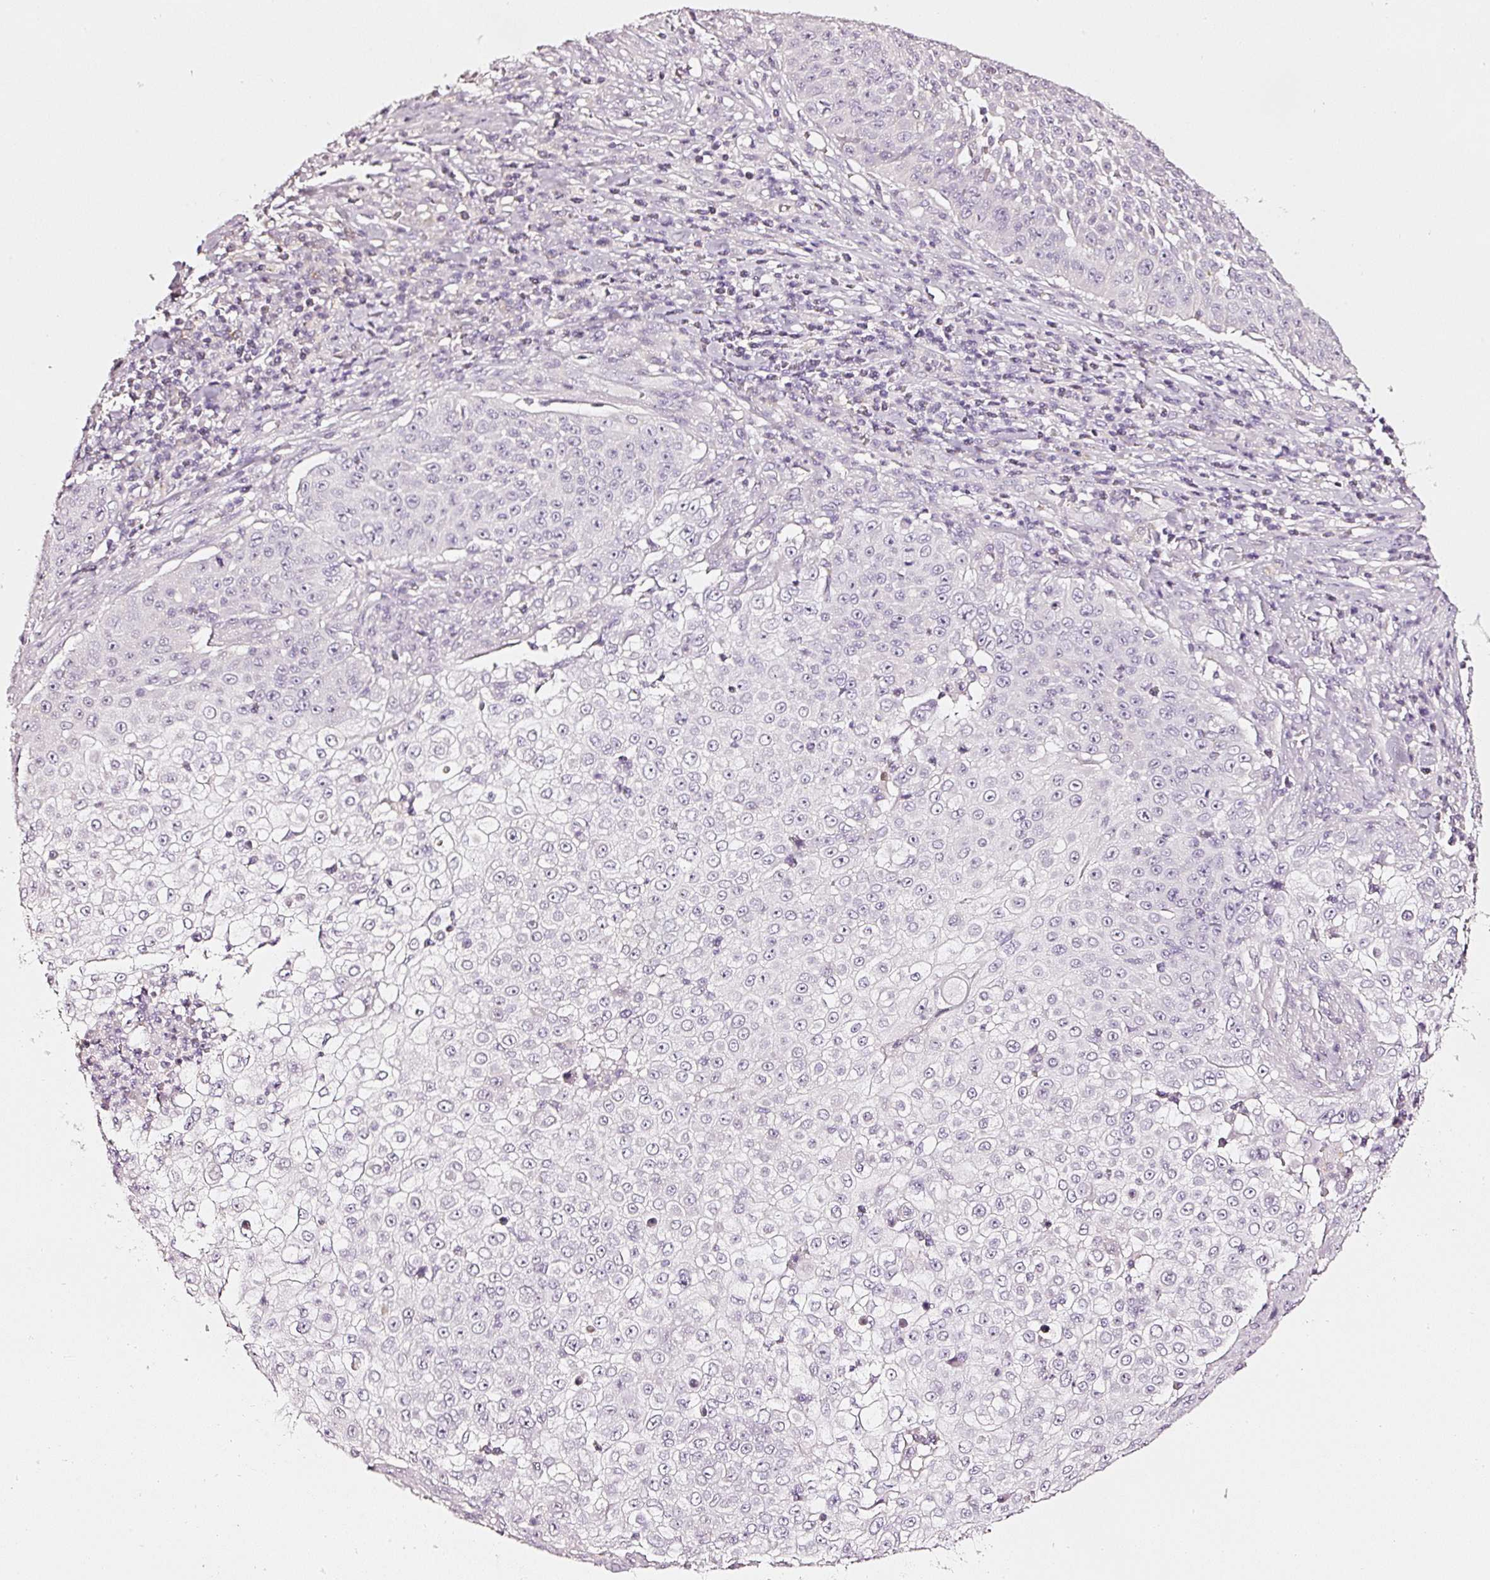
{"staining": {"intensity": "negative", "quantity": "none", "location": "none"}, "tissue": "skin cancer", "cell_type": "Tumor cells", "image_type": "cancer", "snomed": [{"axis": "morphology", "description": "Squamous cell carcinoma, NOS"}, {"axis": "topography", "description": "Skin"}], "caption": "DAB immunohistochemical staining of squamous cell carcinoma (skin) shows no significant positivity in tumor cells. (Brightfield microscopy of DAB (3,3'-diaminobenzidine) IHC at high magnification).", "gene": "CNP", "patient": {"sex": "male", "age": 24}}